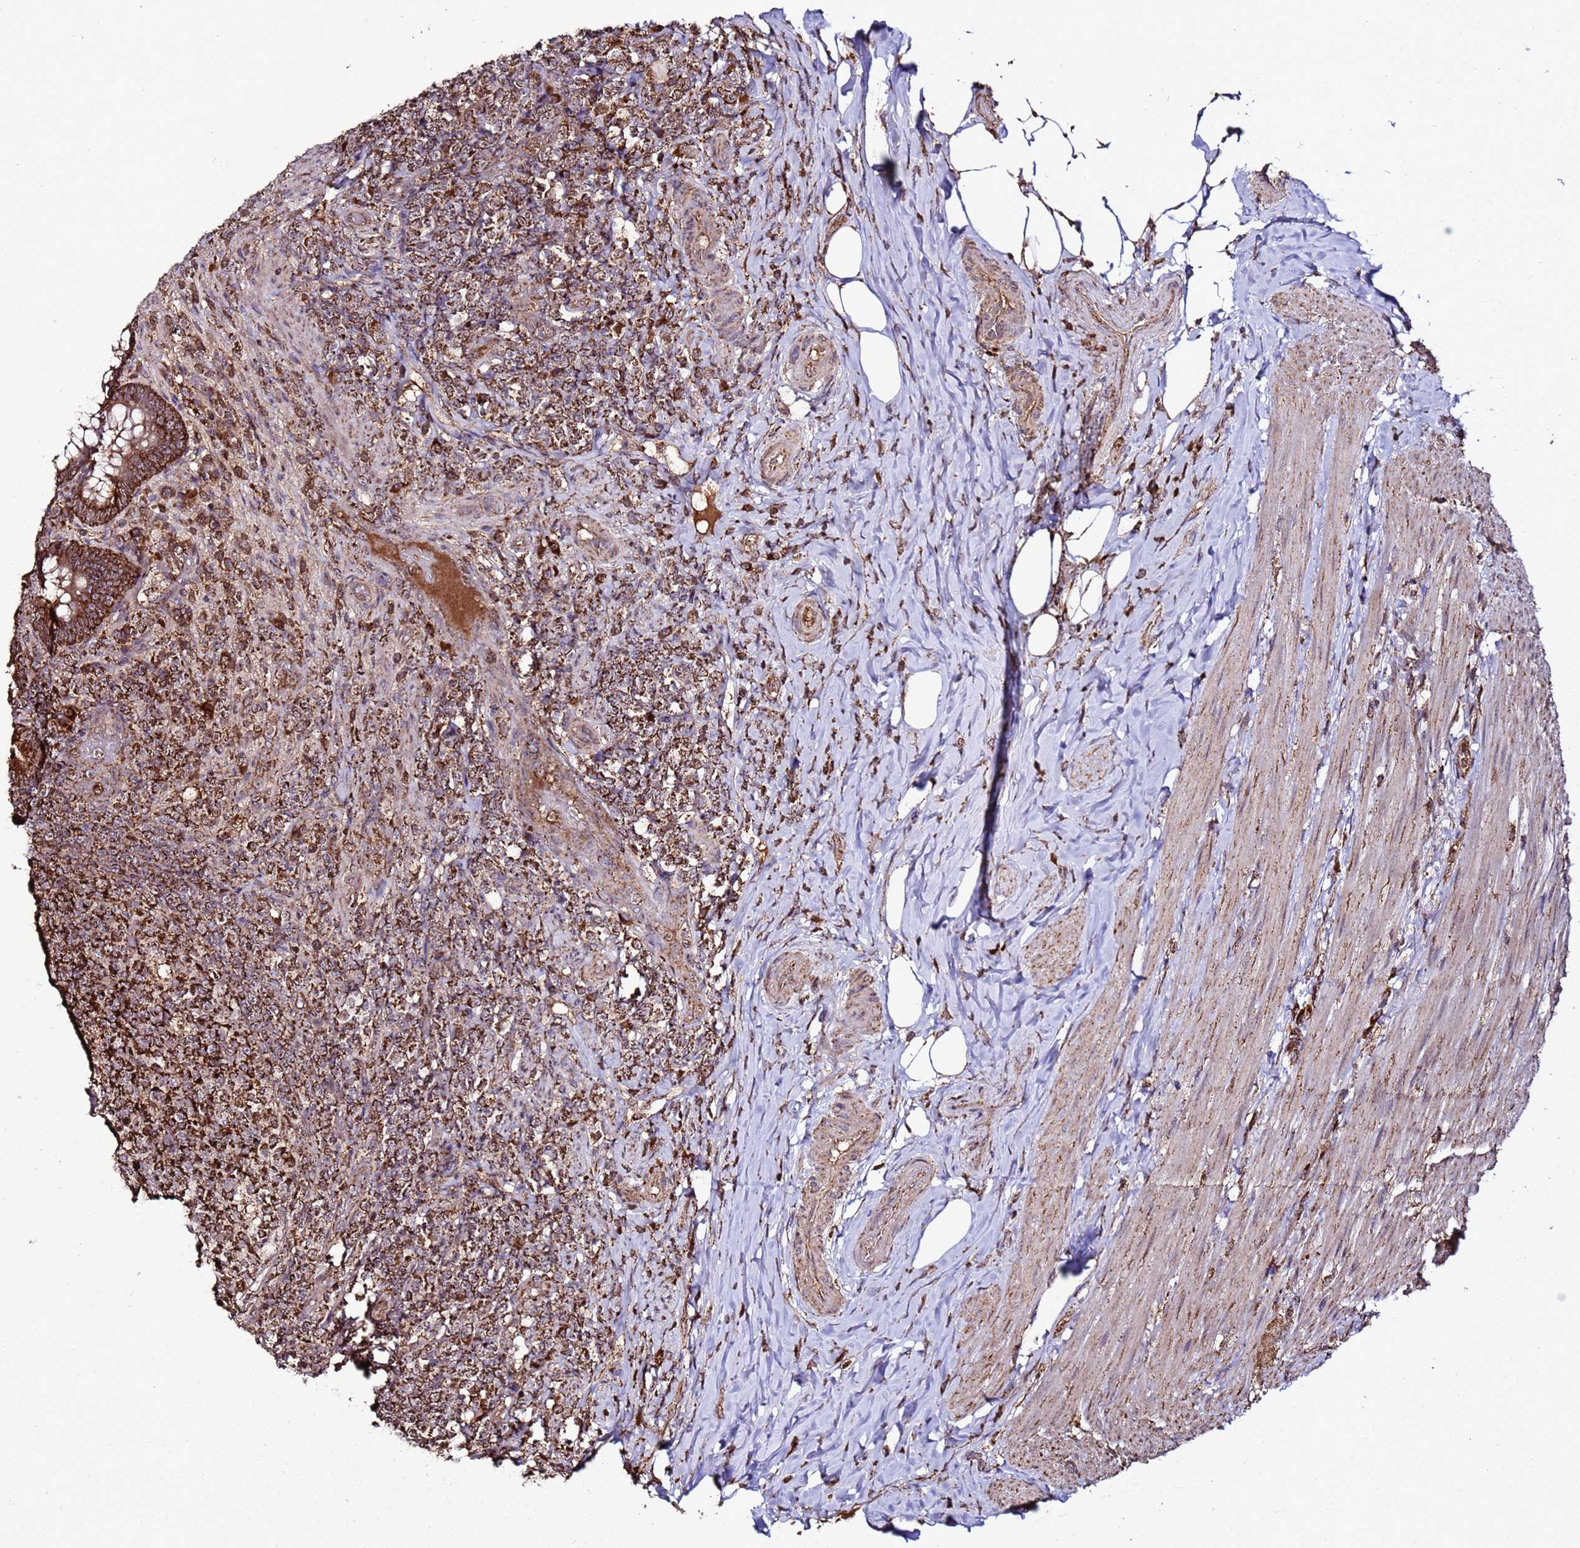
{"staining": {"intensity": "strong", "quantity": ">75%", "location": "cytoplasmic/membranous"}, "tissue": "appendix", "cell_type": "Glandular cells", "image_type": "normal", "snomed": [{"axis": "morphology", "description": "Normal tissue, NOS"}, {"axis": "topography", "description": "Appendix"}], "caption": "Protein expression by immunohistochemistry reveals strong cytoplasmic/membranous staining in approximately >75% of glandular cells in unremarkable appendix. The protein of interest is stained brown, and the nuclei are stained in blue (DAB (3,3'-diaminobenzidine) IHC with brightfield microscopy, high magnification).", "gene": "HSPBAP1", "patient": {"sex": "female", "age": 43}}